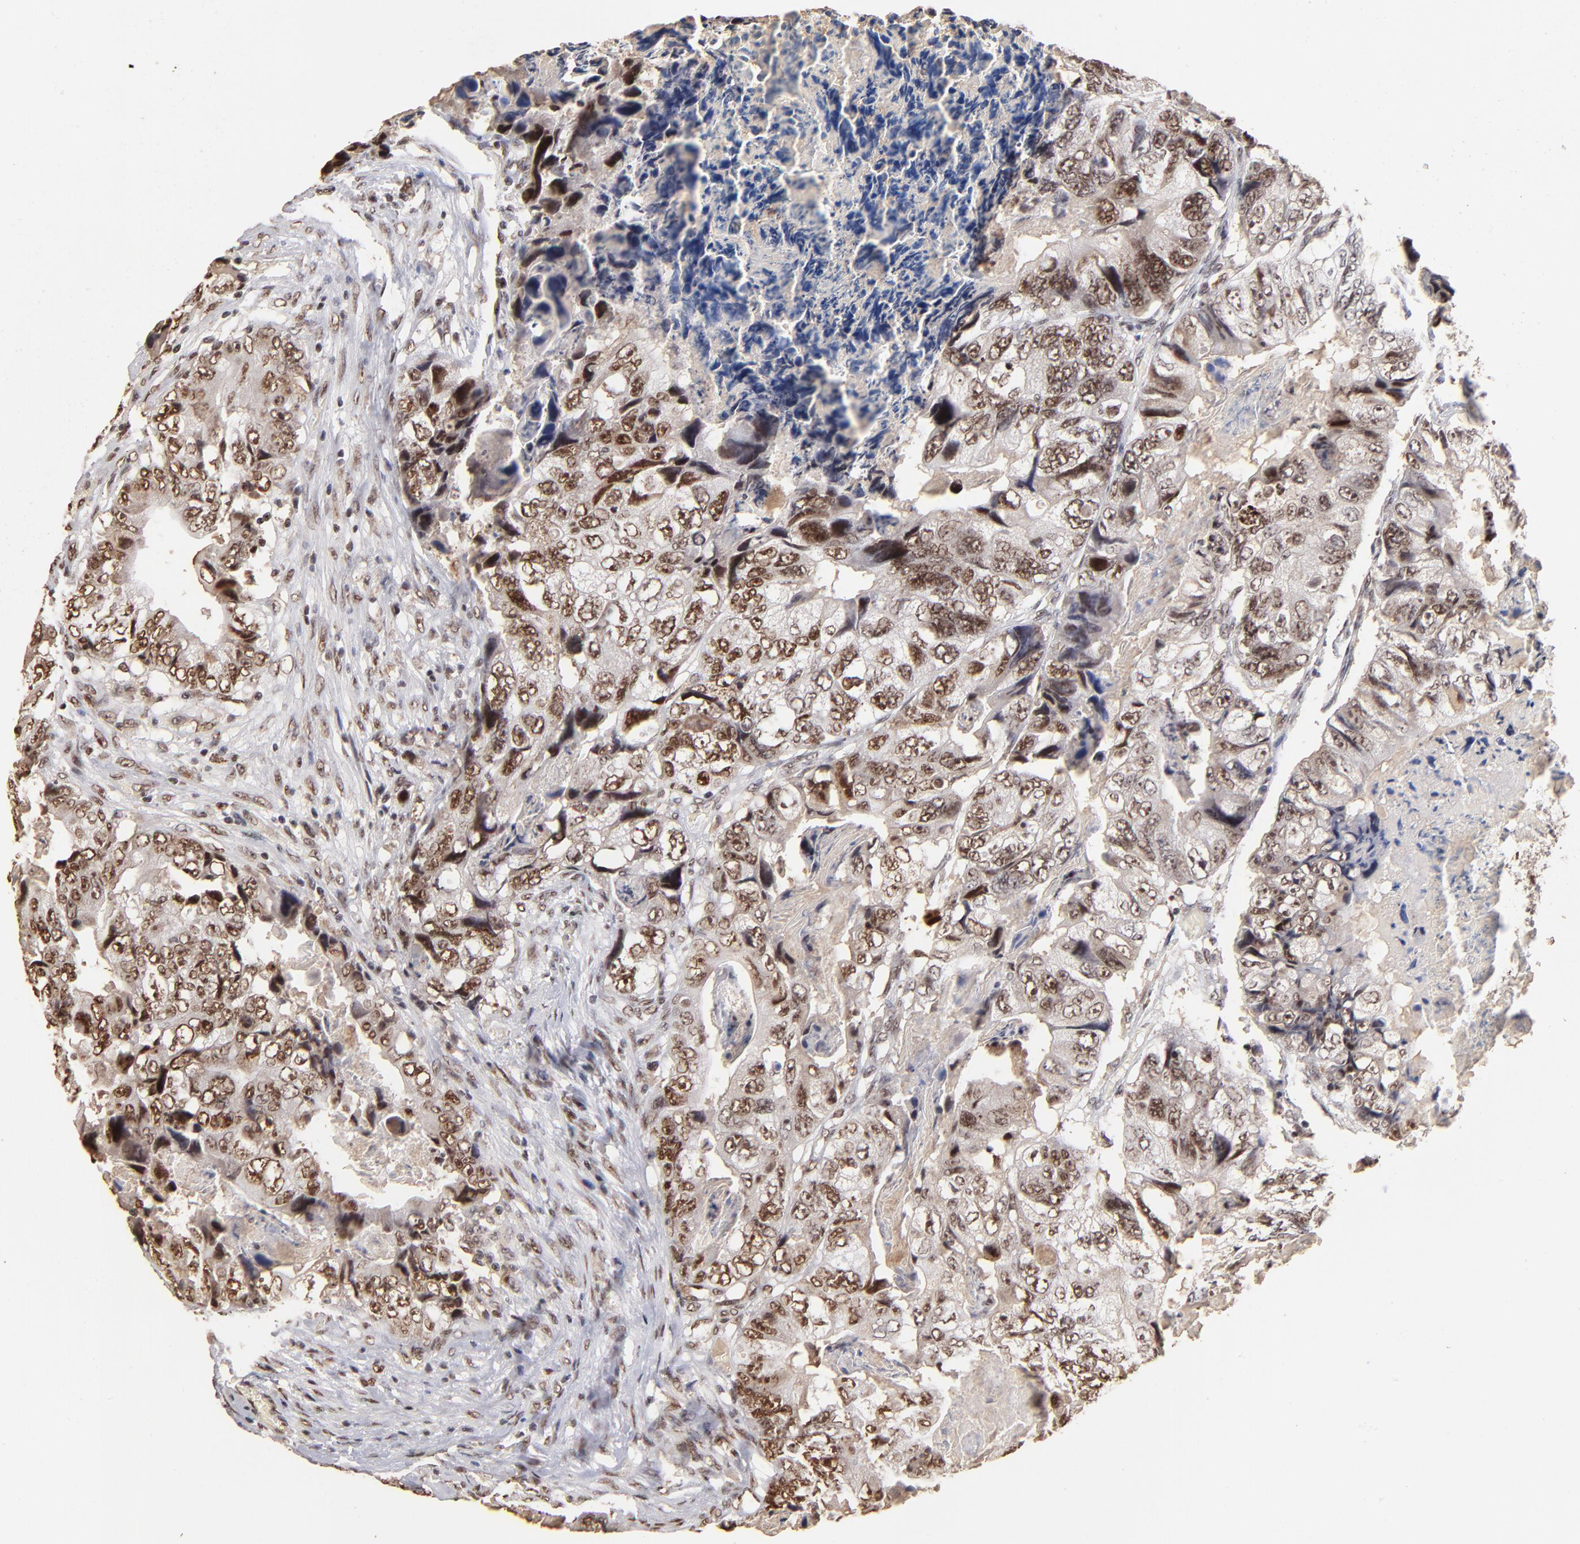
{"staining": {"intensity": "strong", "quantity": ">75%", "location": "nuclear"}, "tissue": "colorectal cancer", "cell_type": "Tumor cells", "image_type": "cancer", "snomed": [{"axis": "morphology", "description": "Adenocarcinoma, NOS"}, {"axis": "topography", "description": "Rectum"}], "caption": "A high-resolution histopathology image shows IHC staining of colorectal cancer, which demonstrates strong nuclear positivity in approximately >75% of tumor cells. (Brightfield microscopy of DAB IHC at high magnification).", "gene": "ZNF146", "patient": {"sex": "female", "age": 82}}